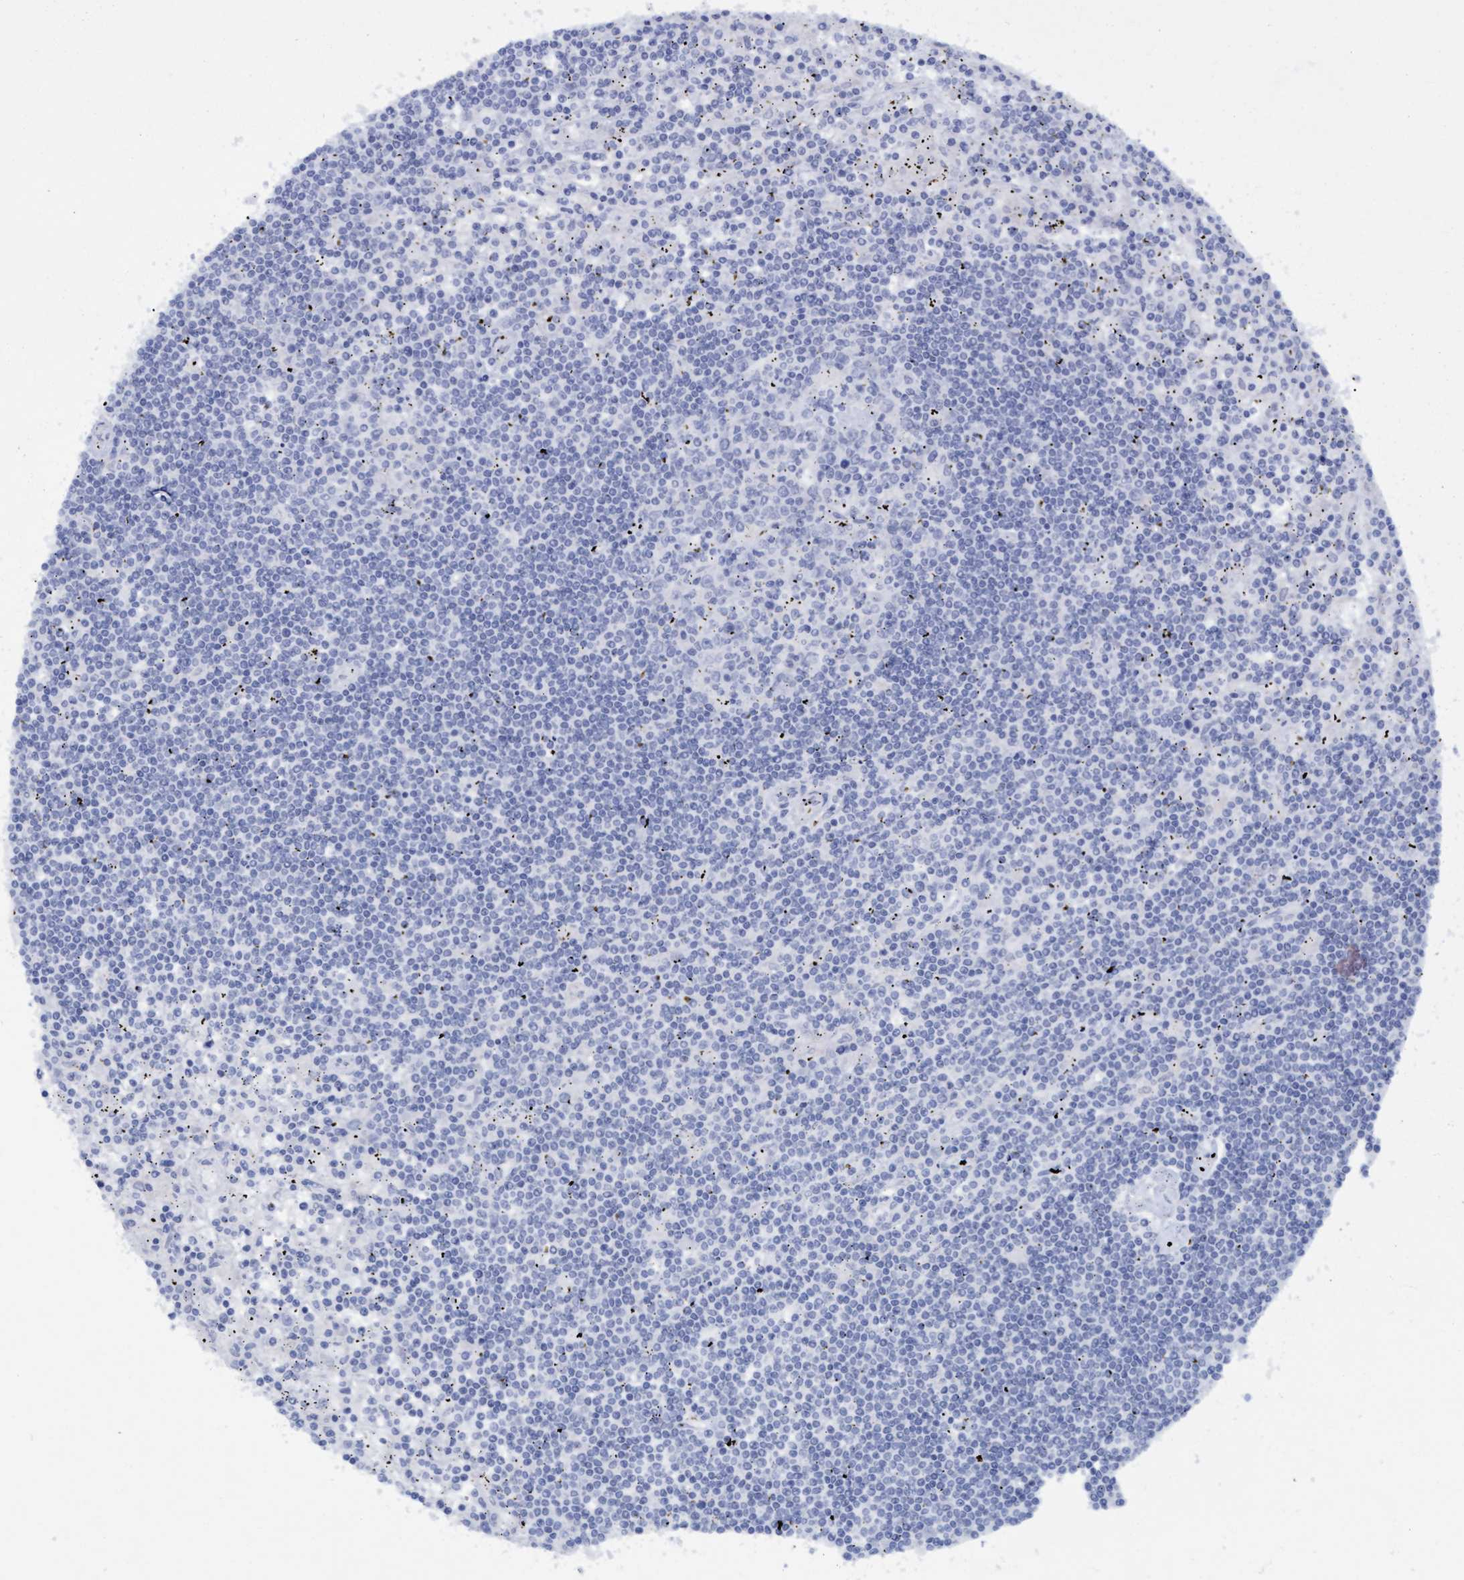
{"staining": {"intensity": "negative", "quantity": "none", "location": "none"}, "tissue": "lymphoma", "cell_type": "Tumor cells", "image_type": "cancer", "snomed": [{"axis": "morphology", "description": "Malignant lymphoma, non-Hodgkin's type, Low grade"}, {"axis": "topography", "description": "Spleen"}], "caption": "A high-resolution micrograph shows IHC staining of lymphoma, which displays no significant positivity in tumor cells.", "gene": "SSTR3", "patient": {"sex": "male", "age": 76}}